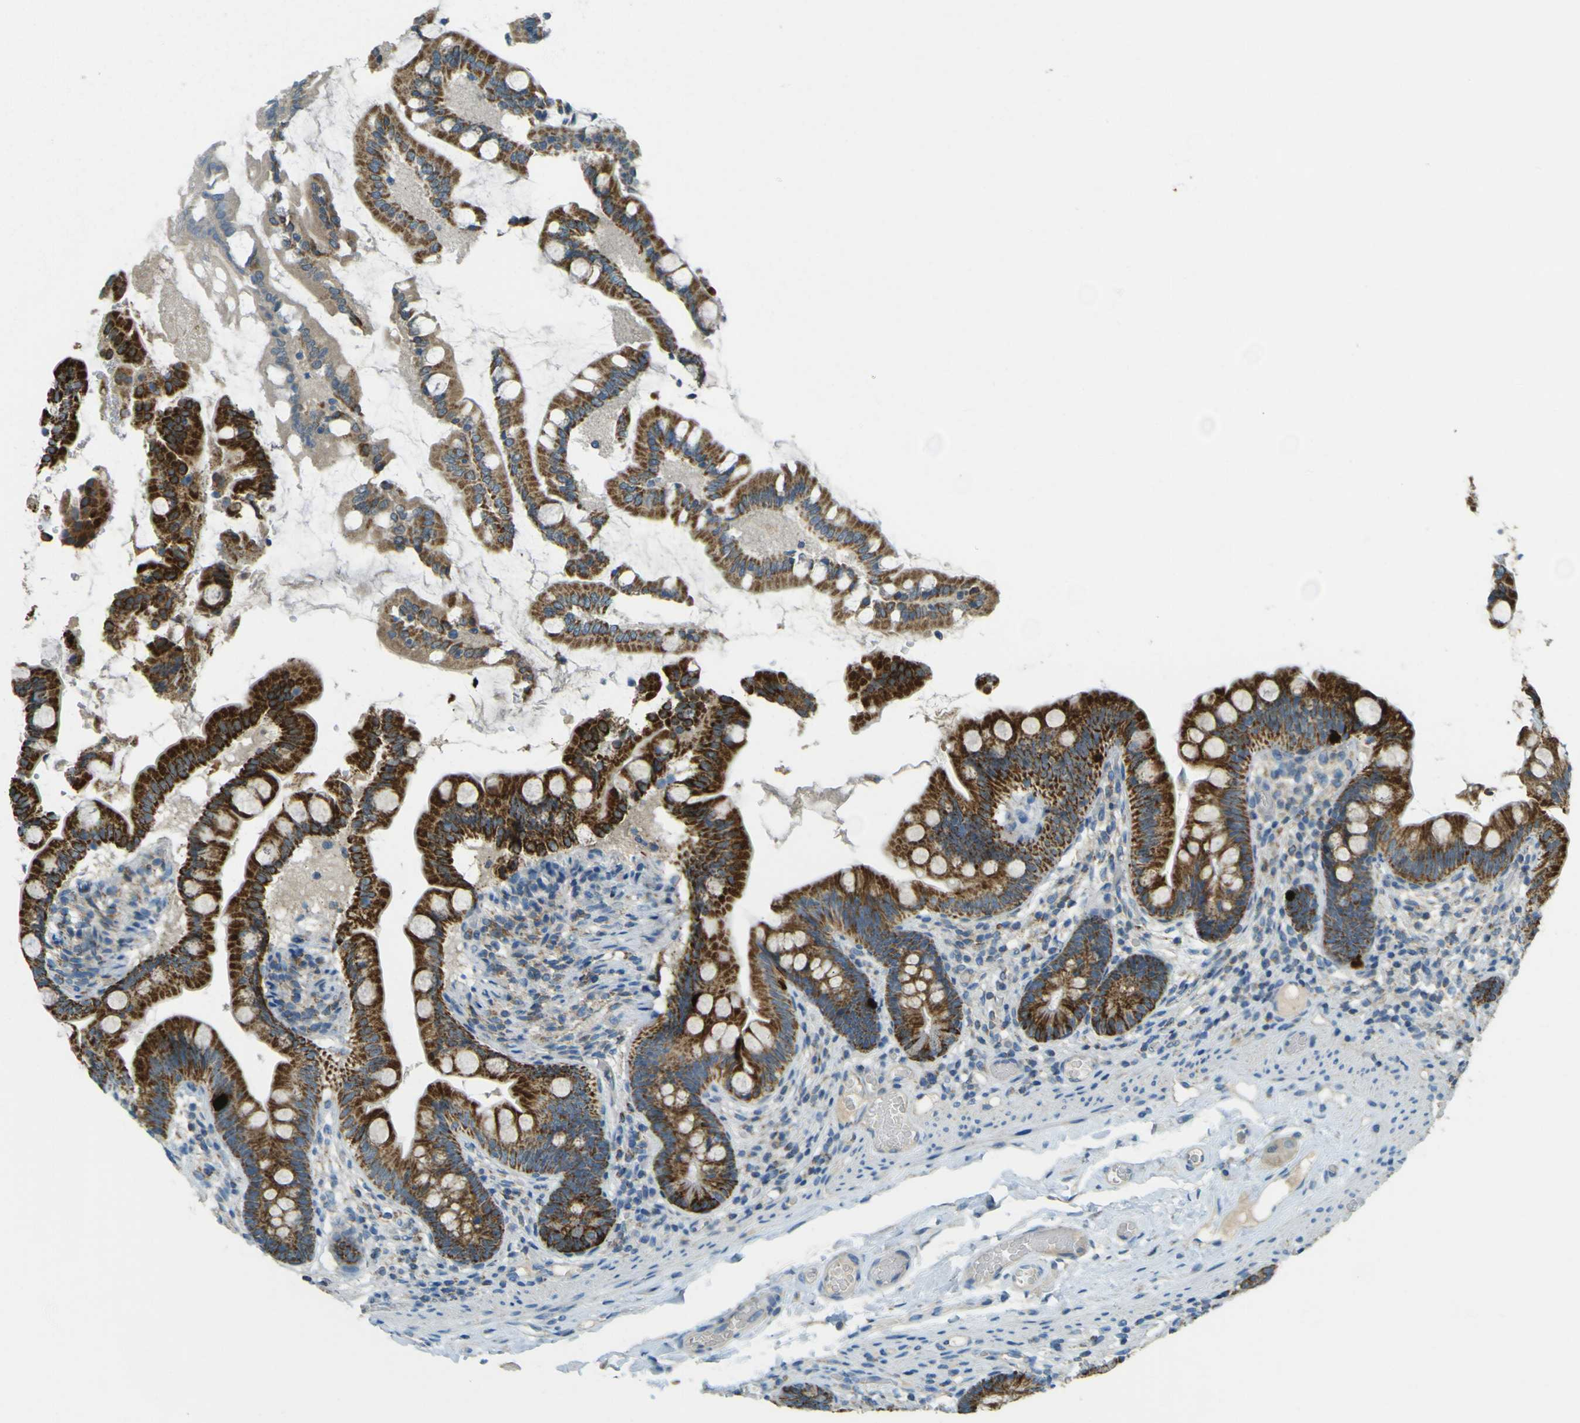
{"staining": {"intensity": "strong", "quantity": ">75%", "location": "cytoplasmic/membranous"}, "tissue": "small intestine", "cell_type": "Glandular cells", "image_type": "normal", "snomed": [{"axis": "morphology", "description": "Normal tissue, NOS"}, {"axis": "topography", "description": "Small intestine"}], "caption": "Small intestine stained with immunohistochemistry demonstrates strong cytoplasmic/membranous staining in about >75% of glandular cells.", "gene": "FKTN", "patient": {"sex": "female", "age": 56}}